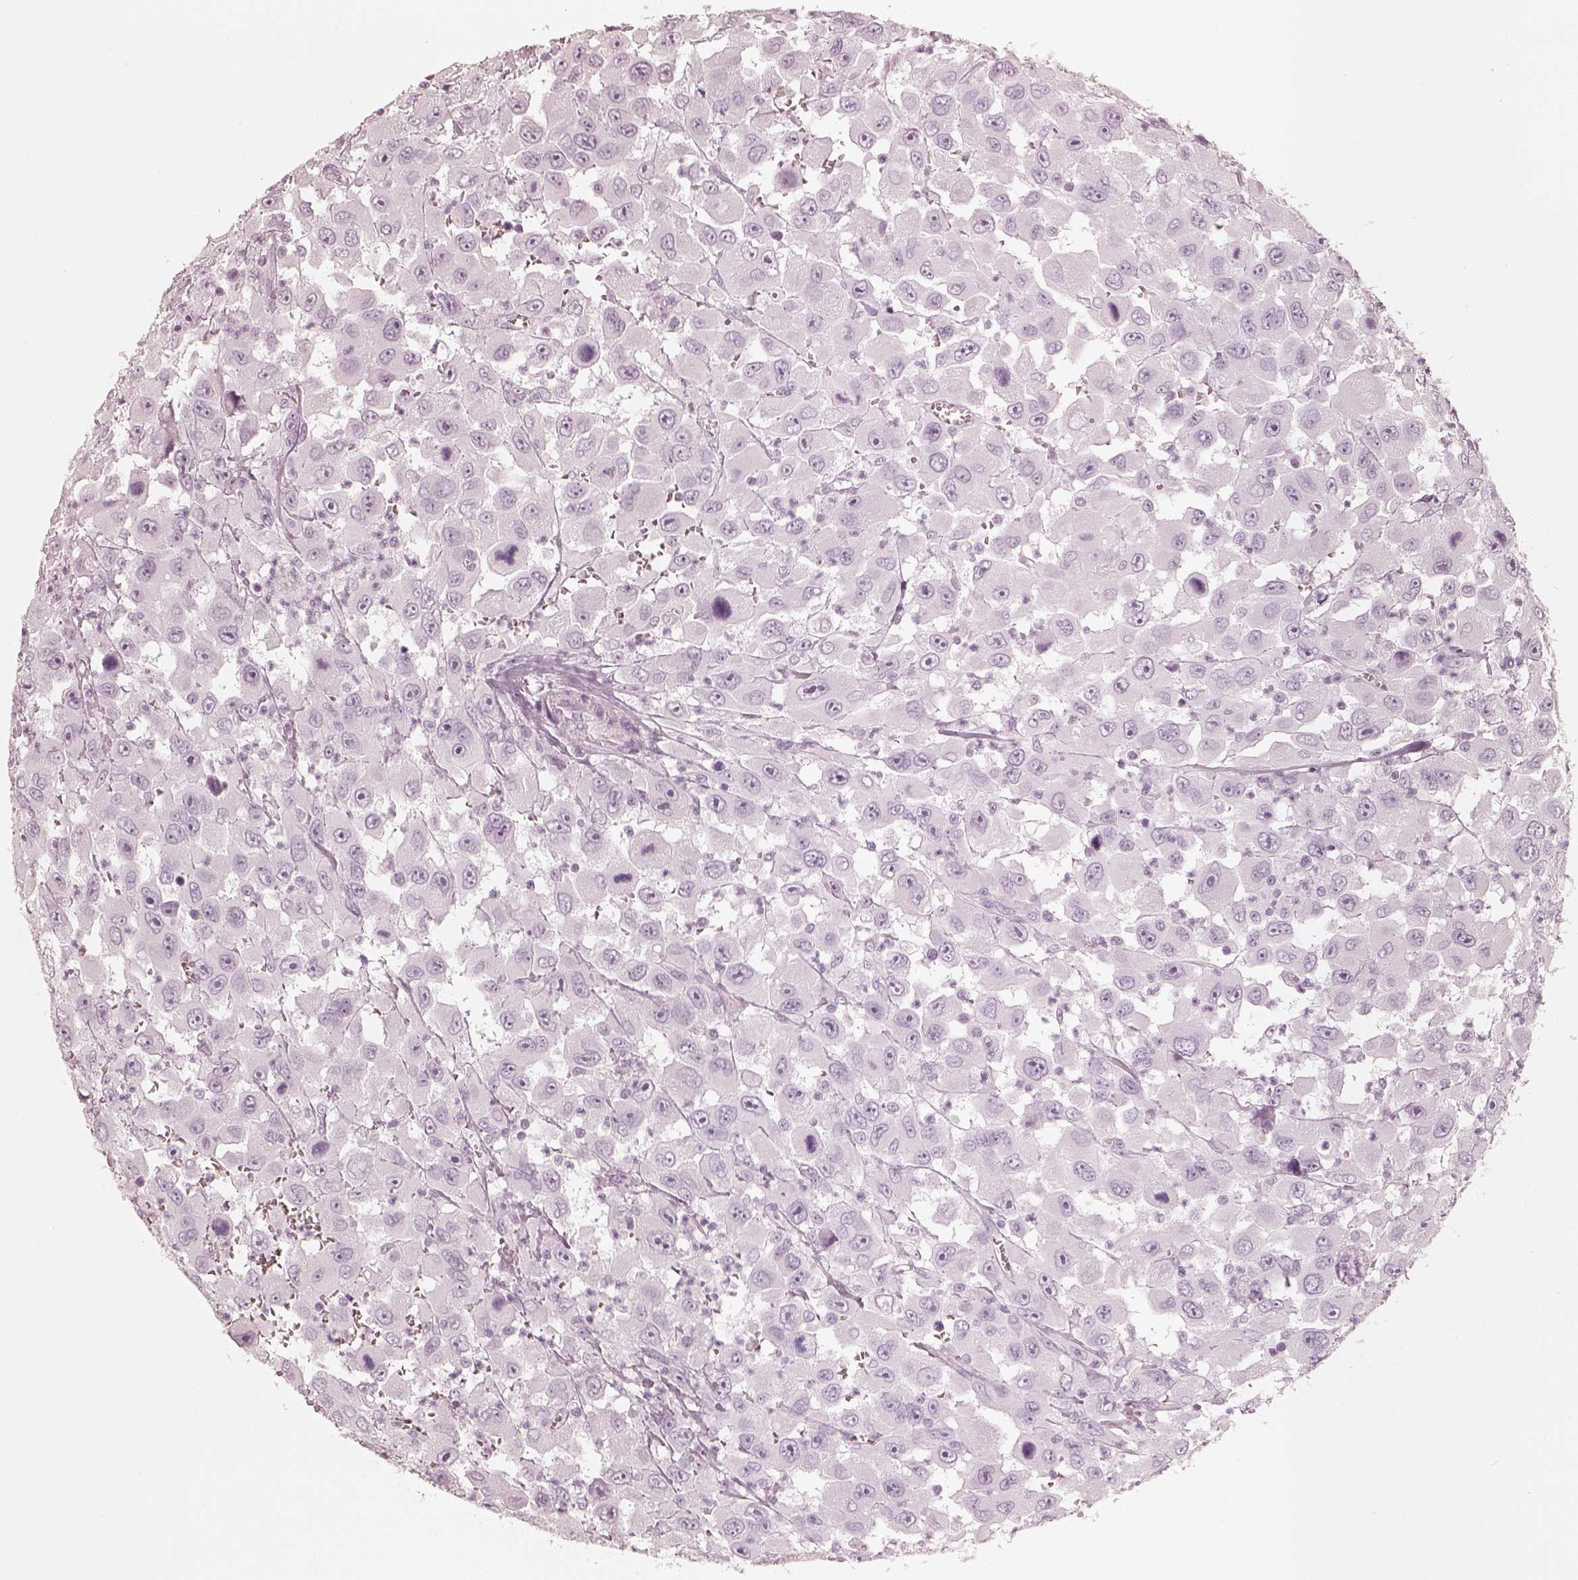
{"staining": {"intensity": "negative", "quantity": "none", "location": "none"}, "tissue": "head and neck cancer", "cell_type": "Tumor cells", "image_type": "cancer", "snomed": [{"axis": "morphology", "description": "Squamous cell carcinoma, NOS"}, {"axis": "morphology", "description": "Squamous cell carcinoma, metastatic, NOS"}, {"axis": "topography", "description": "Oral tissue"}, {"axis": "topography", "description": "Head-Neck"}], "caption": "DAB immunohistochemical staining of human metastatic squamous cell carcinoma (head and neck) reveals no significant expression in tumor cells.", "gene": "KRT72", "patient": {"sex": "female", "age": 85}}